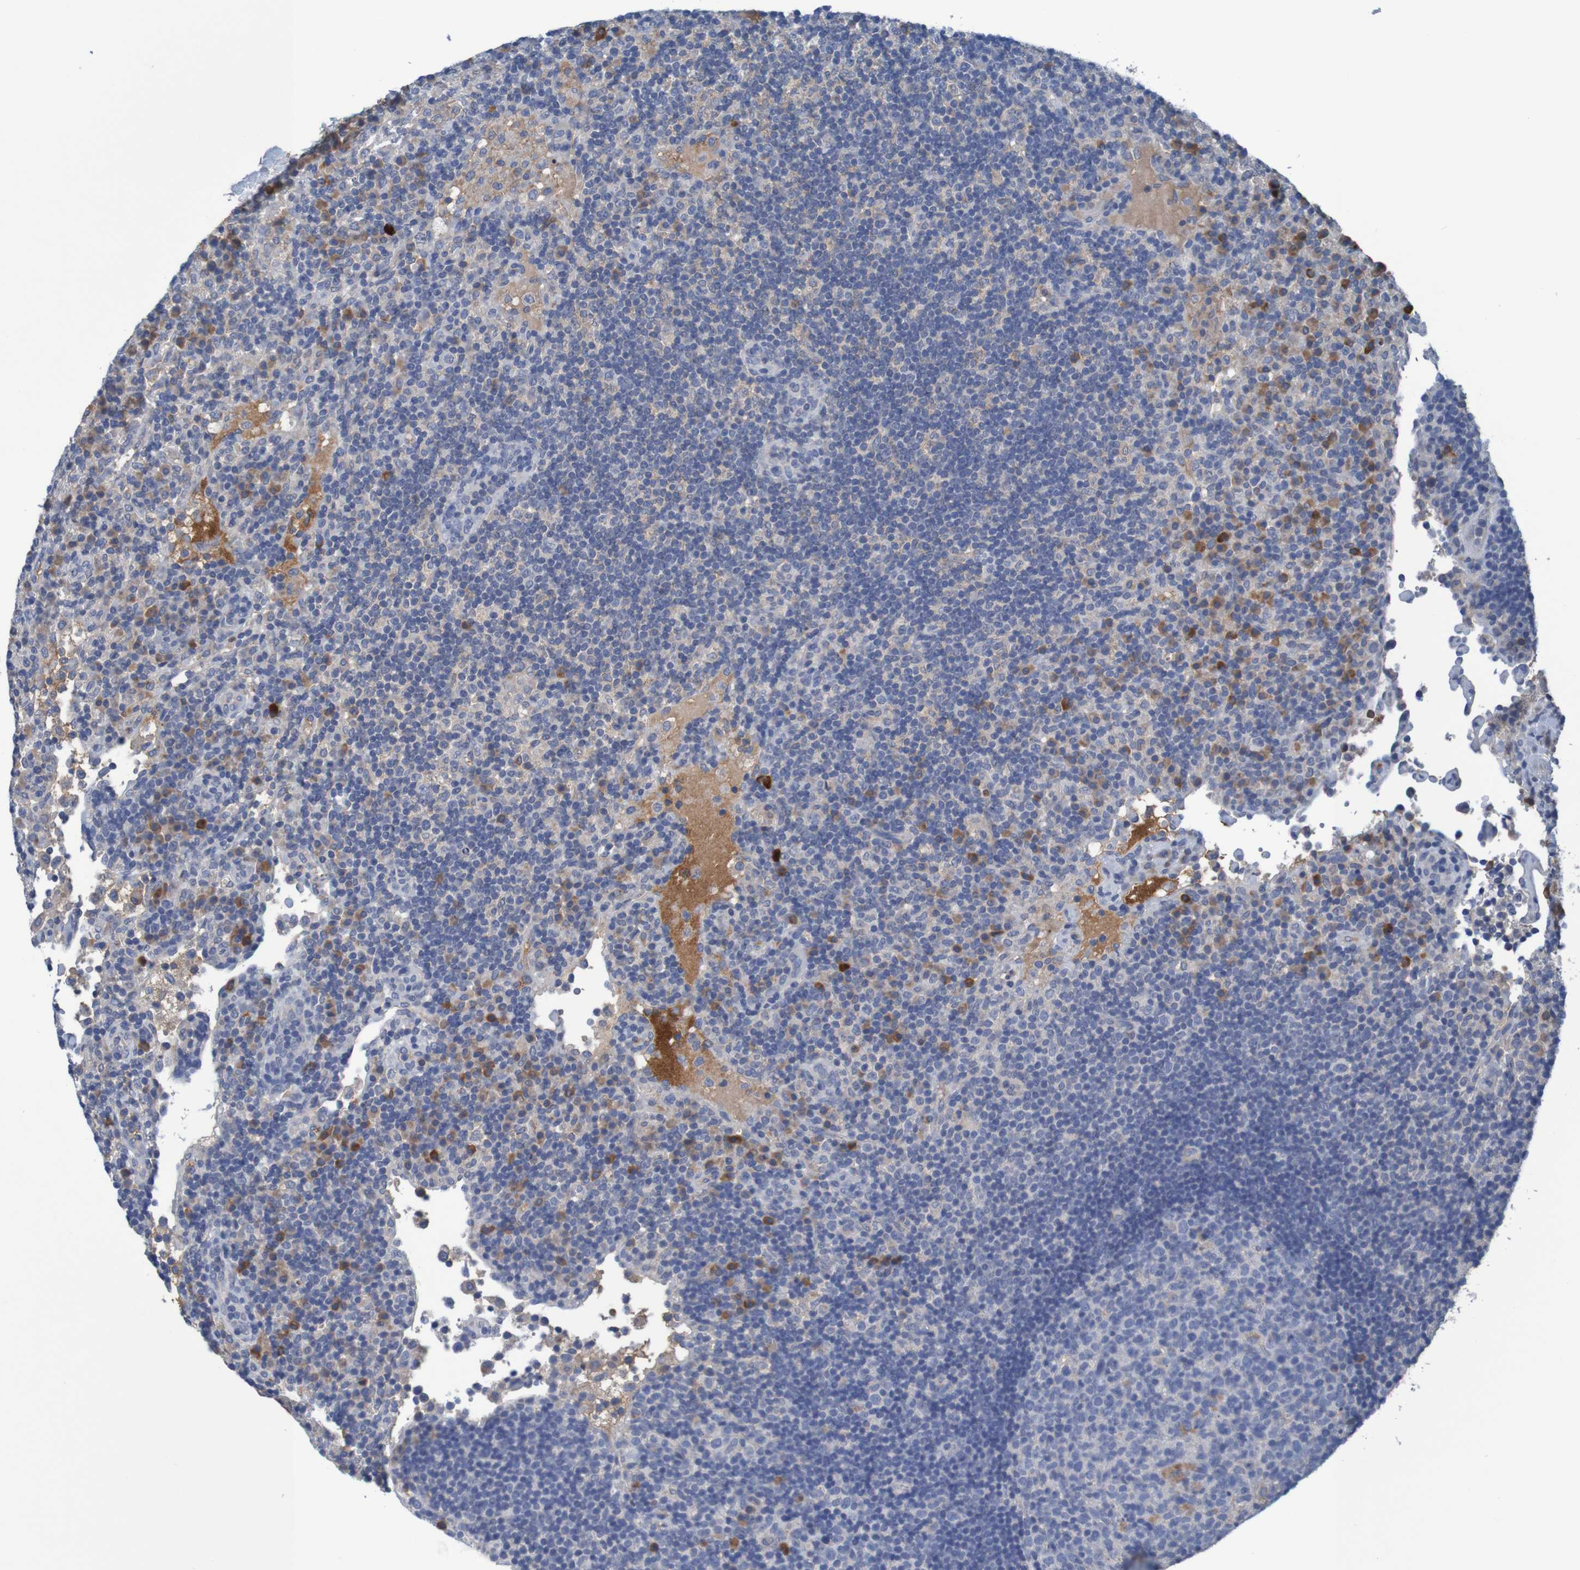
{"staining": {"intensity": "weak", "quantity": "<25%", "location": "cytoplasmic/membranous"}, "tissue": "lymph node", "cell_type": "Germinal center cells", "image_type": "normal", "snomed": [{"axis": "morphology", "description": "Normal tissue, NOS"}, {"axis": "topography", "description": "Lymph node"}], "caption": "Immunohistochemistry micrograph of benign lymph node: human lymph node stained with DAB demonstrates no significant protein staining in germinal center cells.", "gene": "LTA", "patient": {"sex": "female", "age": 53}}